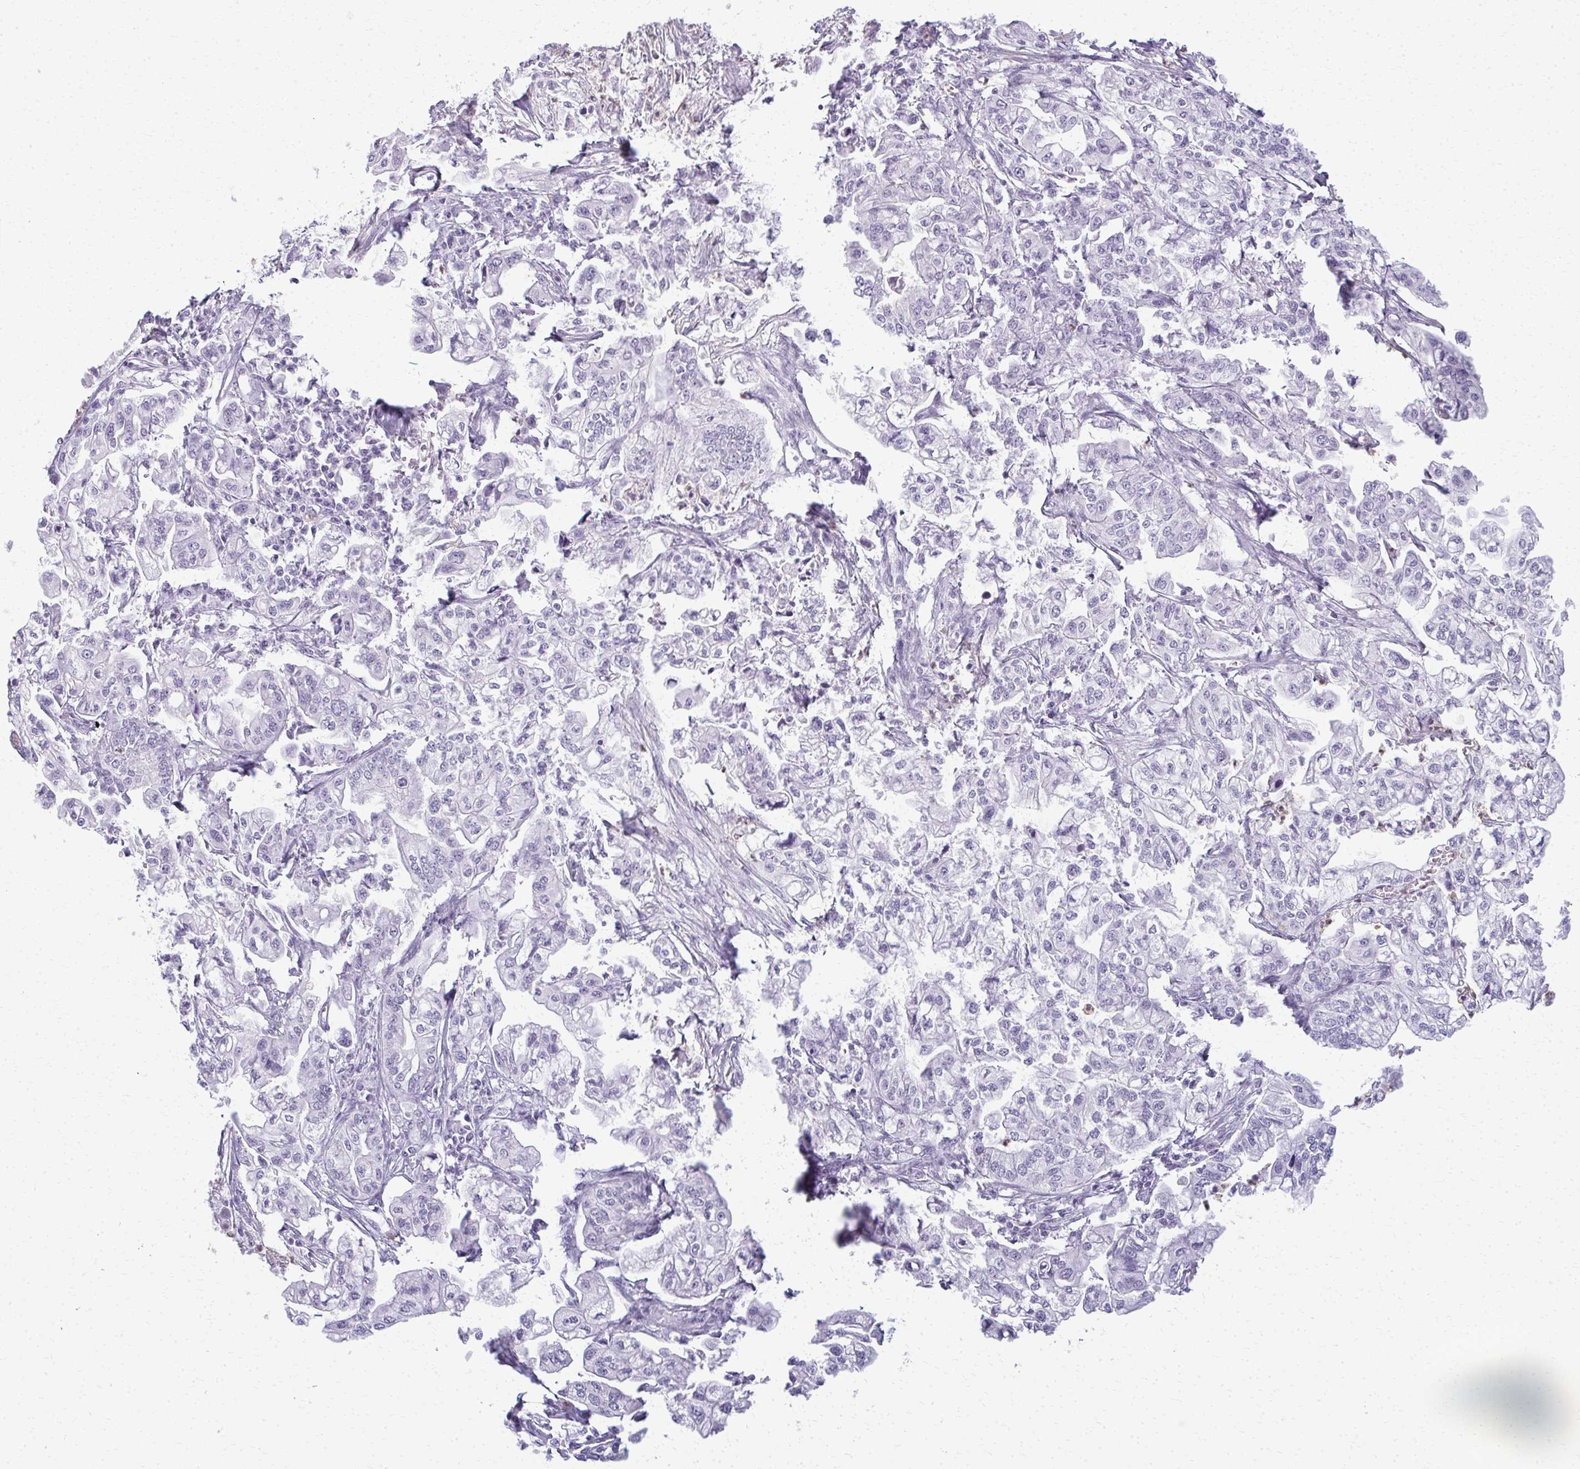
{"staining": {"intensity": "negative", "quantity": "none", "location": "none"}, "tissue": "pancreatic cancer", "cell_type": "Tumor cells", "image_type": "cancer", "snomed": [{"axis": "morphology", "description": "Adenocarcinoma, NOS"}, {"axis": "topography", "description": "Pancreas"}], "caption": "The photomicrograph displays no significant expression in tumor cells of adenocarcinoma (pancreatic).", "gene": "CA3", "patient": {"sex": "male", "age": 68}}